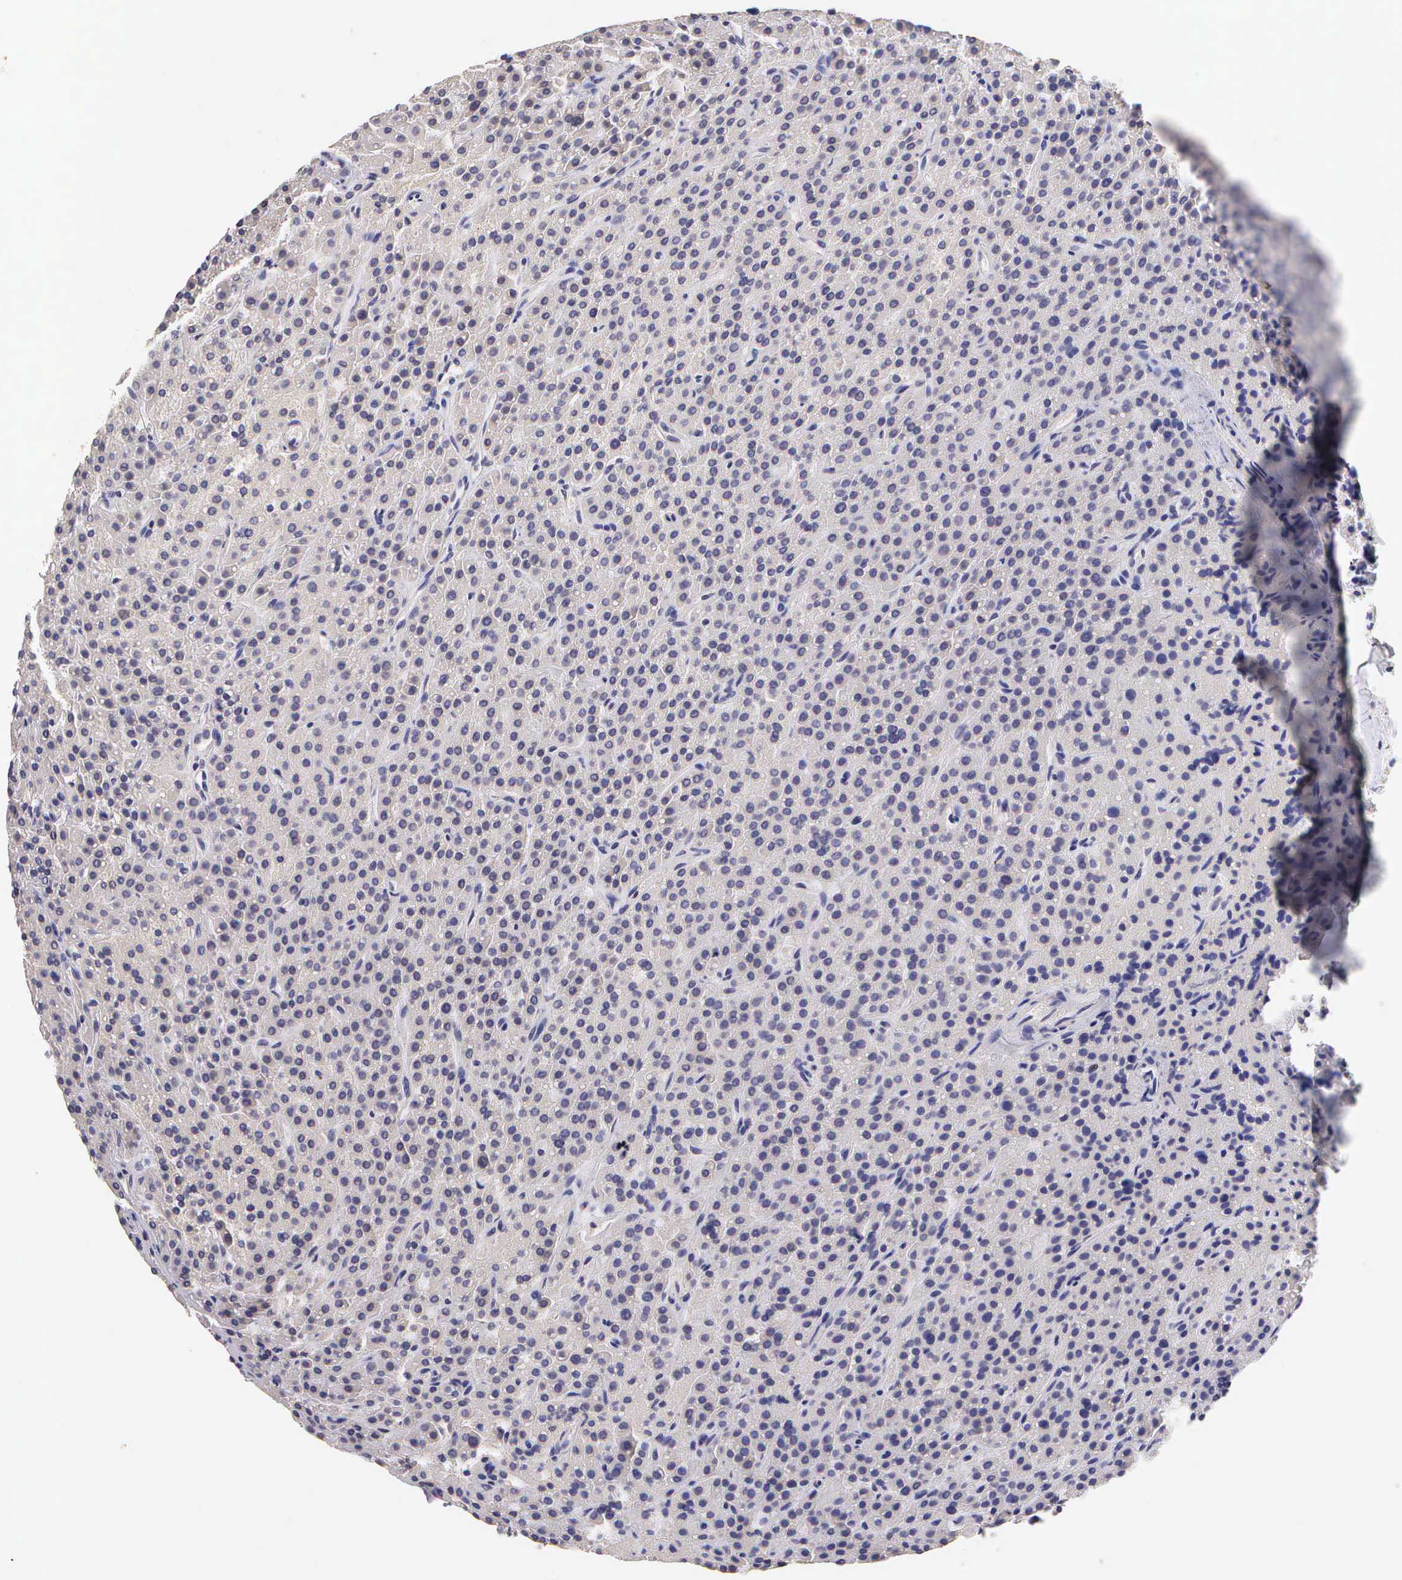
{"staining": {"intensity": "negative", "quantity": "none", "location": "none"}, "tissue": "parathyroid gland", "cell_type": "Glandular cells", "image_type": "normal", "snomed": [{"axis": "morphology", "description": "Normal tissue, NOS"}, {"axis": "topography", "description": "Parathyroid gland"}], "caption": "Image shows no protein staining in glandular cells of unremarkable parathyroid gland. The staining was performed using DAB (3,3'-diaminobenzidine) to visualize the protein expression in brown, while the nuclei were stained in blue with hematoxylin (Magnification: 20x).", "gene": "MKI67", "patient": {"sex": "male", "age": 71}}